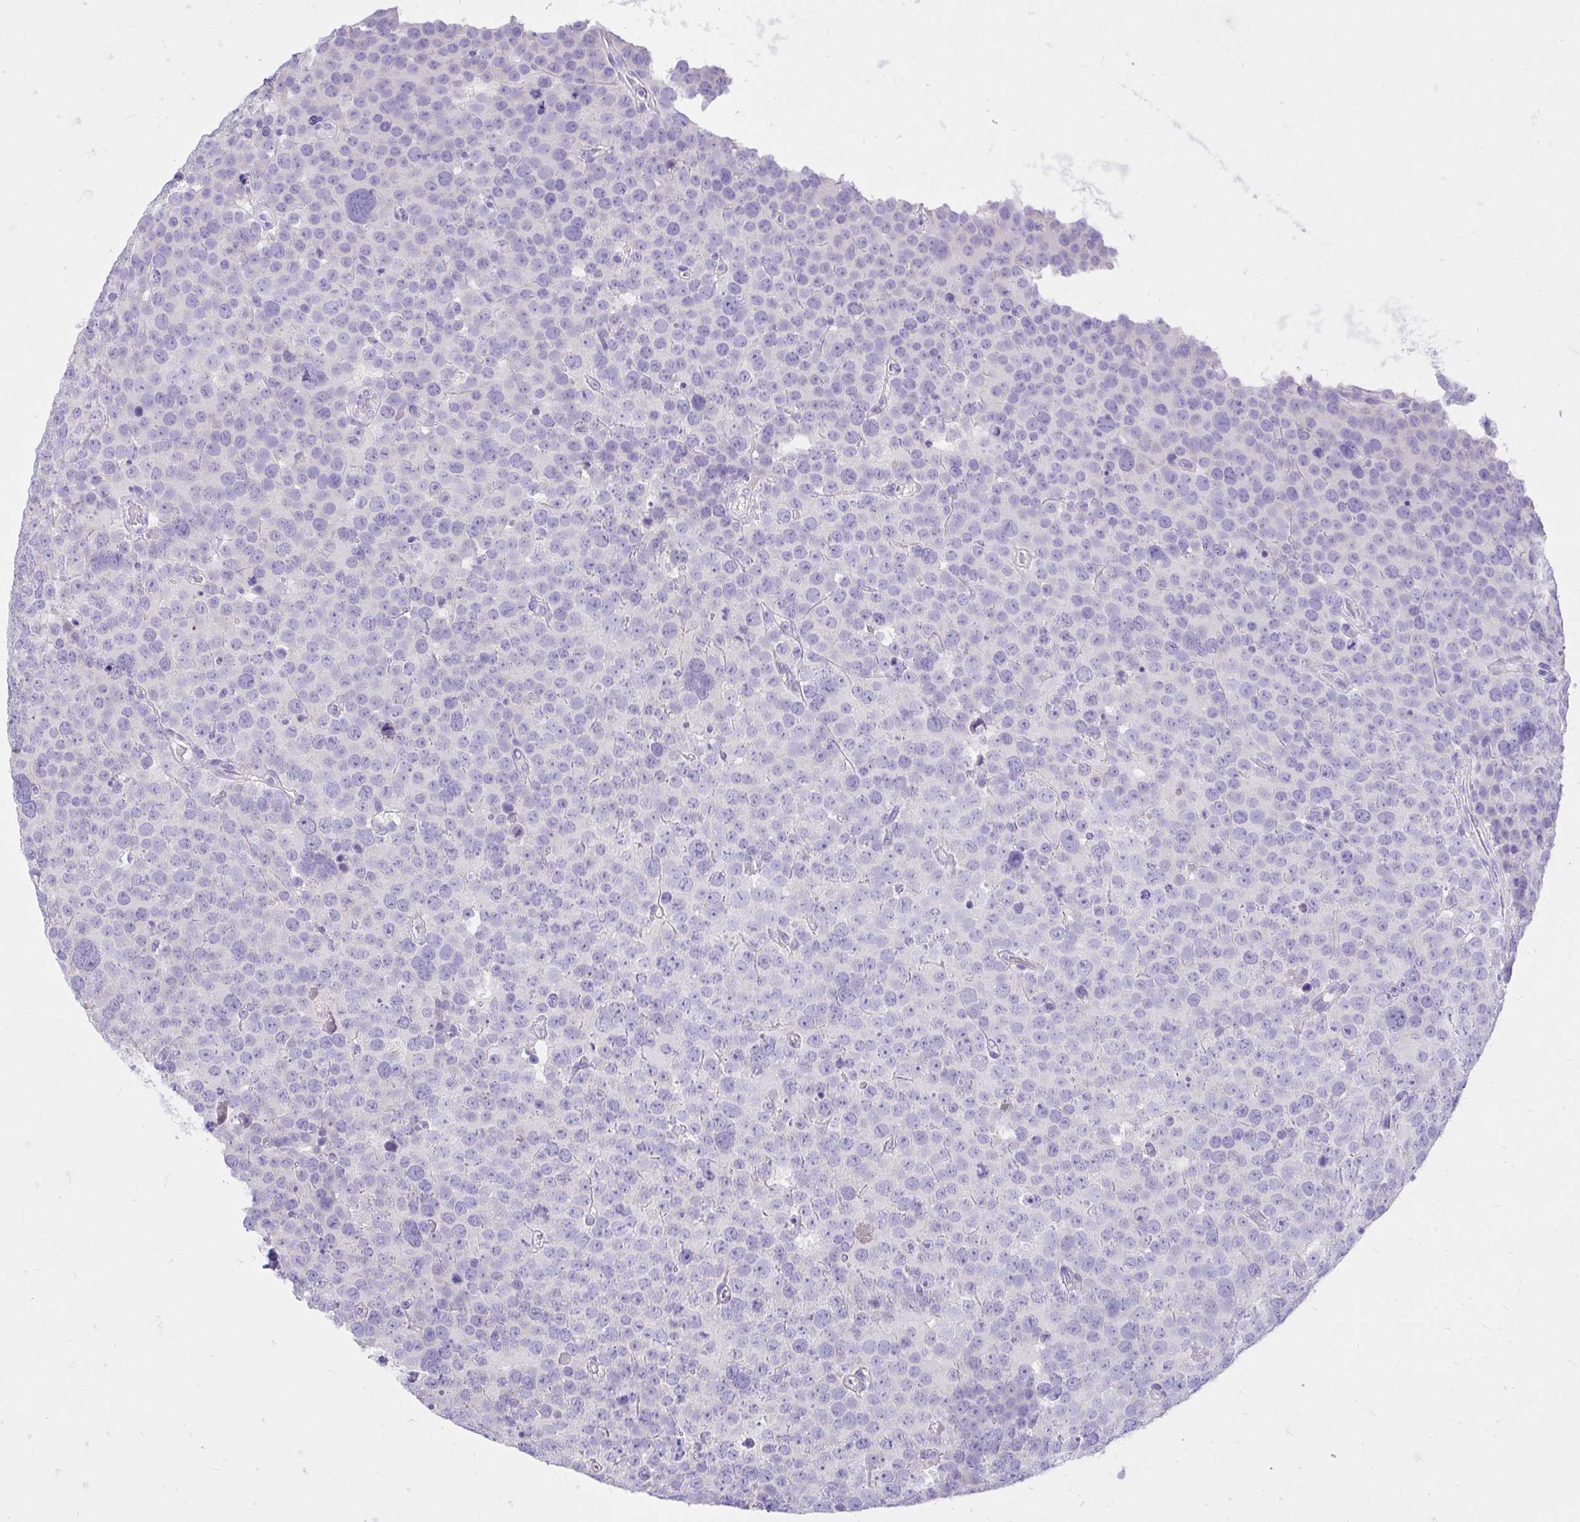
{"staining": {"intensity": "negative", "quantity": "none", "location": "none"}, "tissue": "testis cancer", "cell_type": "Tumor cells", "image_type": "cancer", "snomed": [{"axis": "morphology", "description": "Seminoma, NOS"}, {"axis": "topography", "description": "Testis"}], "caption": "This is a photomicrograph of IHC staining of testis cancer (seminoma), which shows no staining in tumor cells.", "gene": "MON1A", "patient": {"sex": "male", "age": 71}}